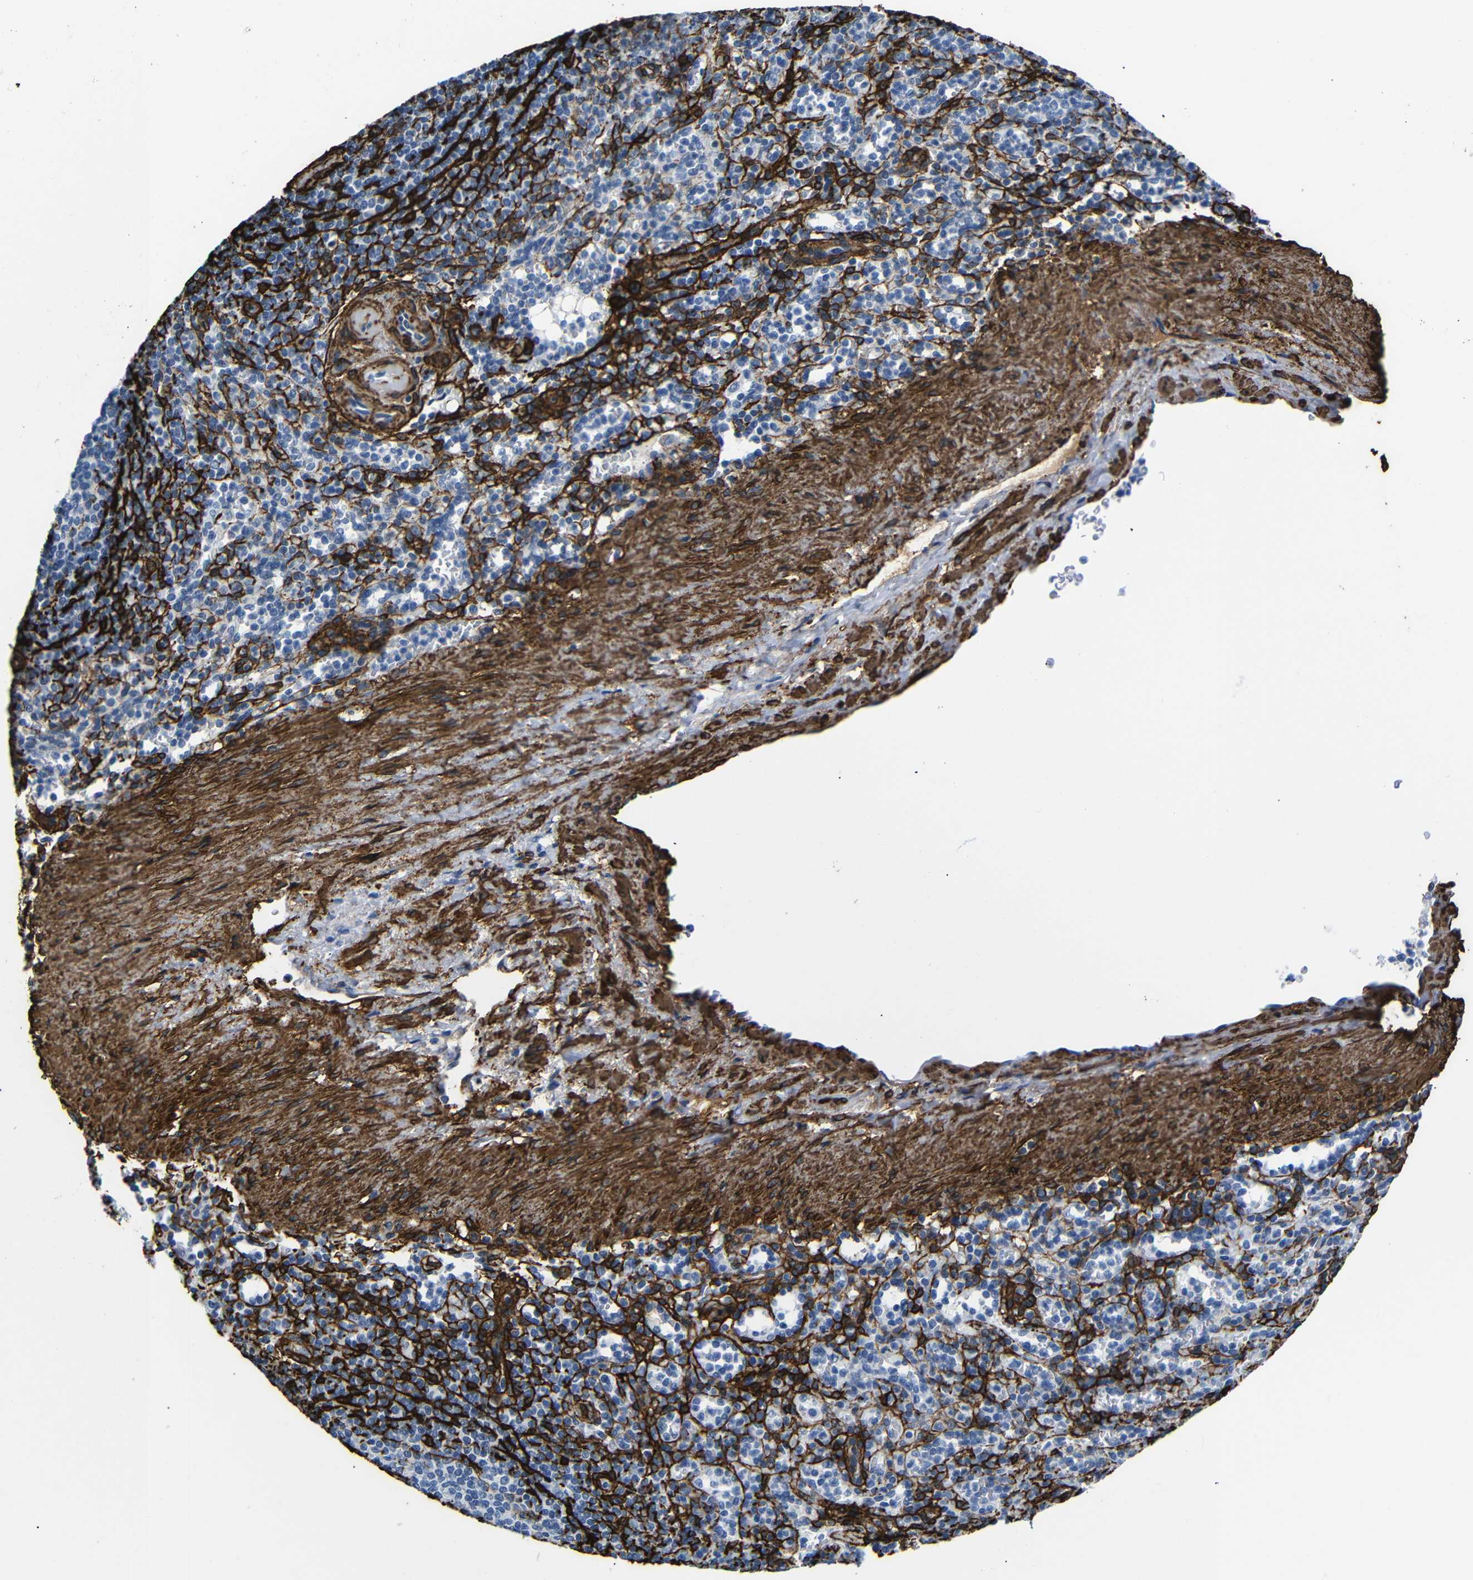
{"staining": {"intensity": "negative", "quantity": "none", "location": "none"}, "tissue": "spleen", "cell_type": "Cells in red pulp", "image_type": "normal", "snomed": [{"axis": "morphology", "description": "Normal tissue, NOS"}, {"axis": "topography", "description": "Spleen"}], "caption": "Immunohistochemistry of unremarkable human spleen demonstrates no expression in cells in red pulp.", "gene": "ACTA2", "patient": {"sex": "female", "age": 74}}